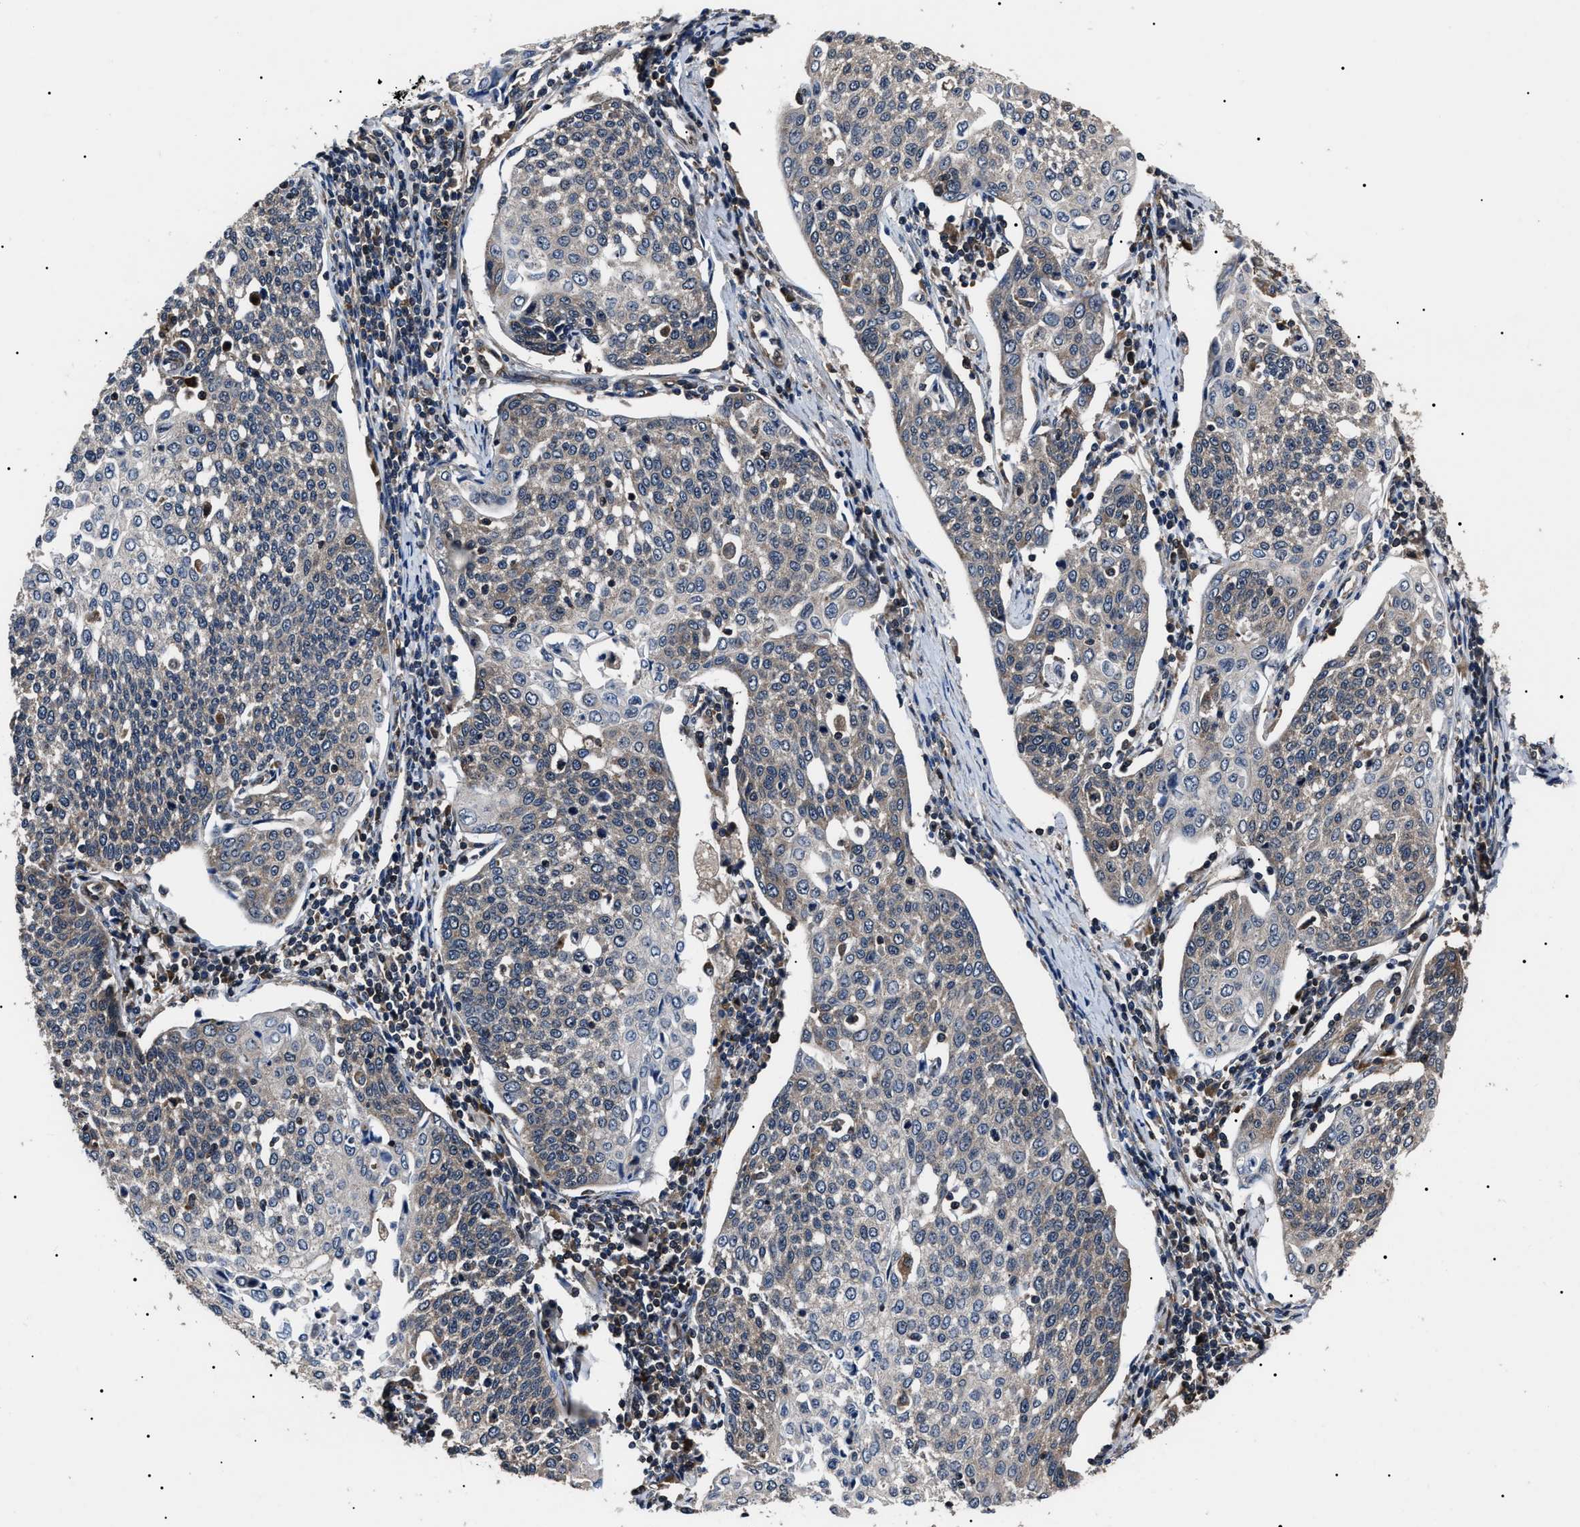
{"staining": {"intensity": "weak", "quantity": "25%-75%", "location": "cytoplasmic/membranous"}, "tissue": "cervical cancer", "cell_type": "Tumor cells", "image_type": "cancer", "snomed": [{"axis": "morphology", "description": "Squamous cell carcinoma, NOS"}, {"axis": "topography", "description": "Cervix"}], "caption": "Immunohistochemistry photomicrograph of neoplastic tissue: human cervical cancer stained using immunohistochemistry reveals low levels of weak protein expression localized specifically in the cytoplasmic/membranous of tumor cells, appearing as a cytoplasmic/membranous brown color.", "gene": "CCT8", "patient": {"sex": "female", "age": 34}}